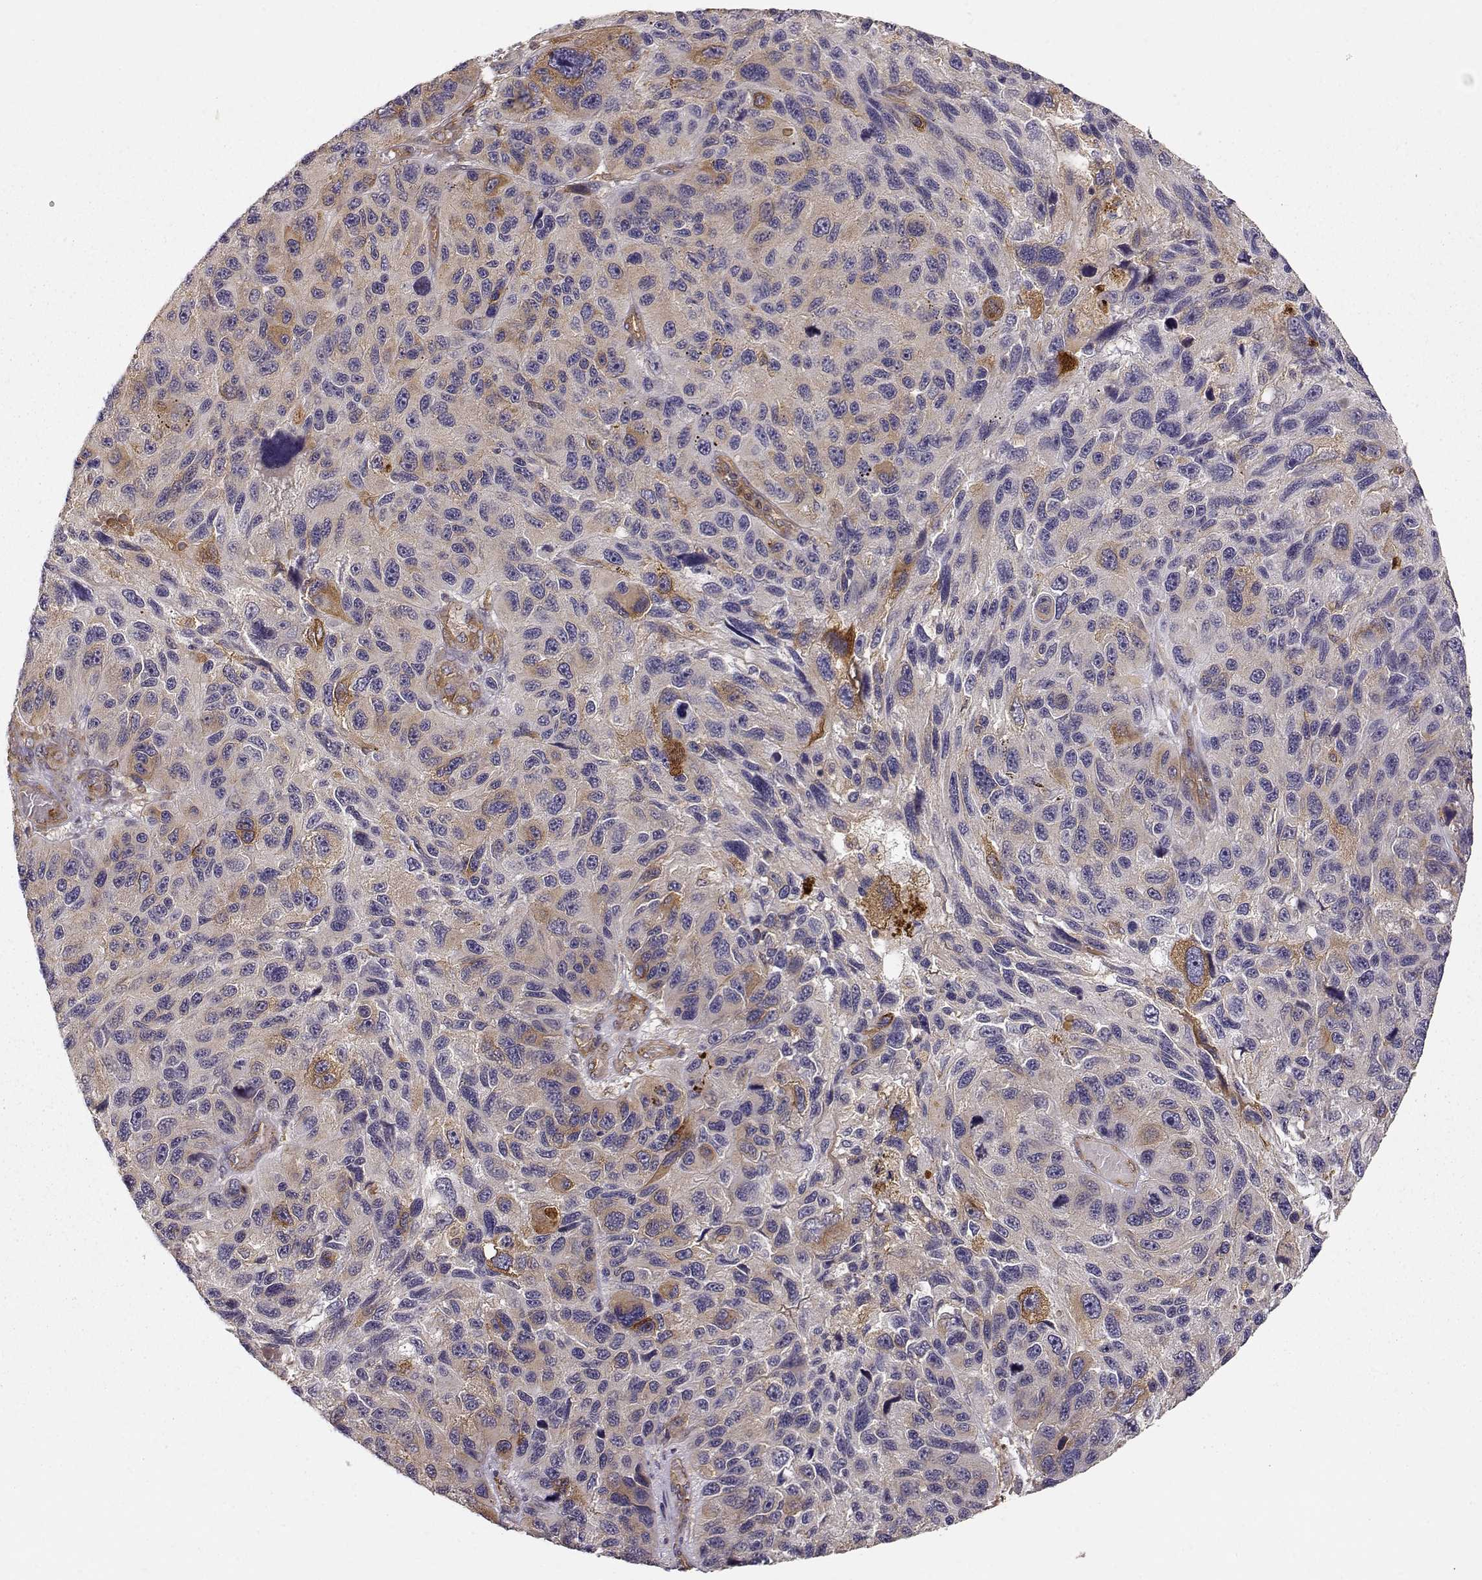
{"staining": {"intensity": "moderate", "quantity": "25%-75%", "location": "cytoplasmic/membranous"}, "tissue": "melanoma", "cell_type": "Tumor cells", "image_type": "cancer", "snomed": [{"axis": "morphology", "description": "Malignant melanoma, NOS"}, {"axis": "topography", "description": "Skin"}], "caption": "Approximately 25%-75% of tumor cells in melanoma reveal moderate cytoplasmic/membranous protein positivity as visualized by brown immunohistochemical staining.", "gene": "ARHGEF2", "patient": {"sex": "male", "age": 53}}